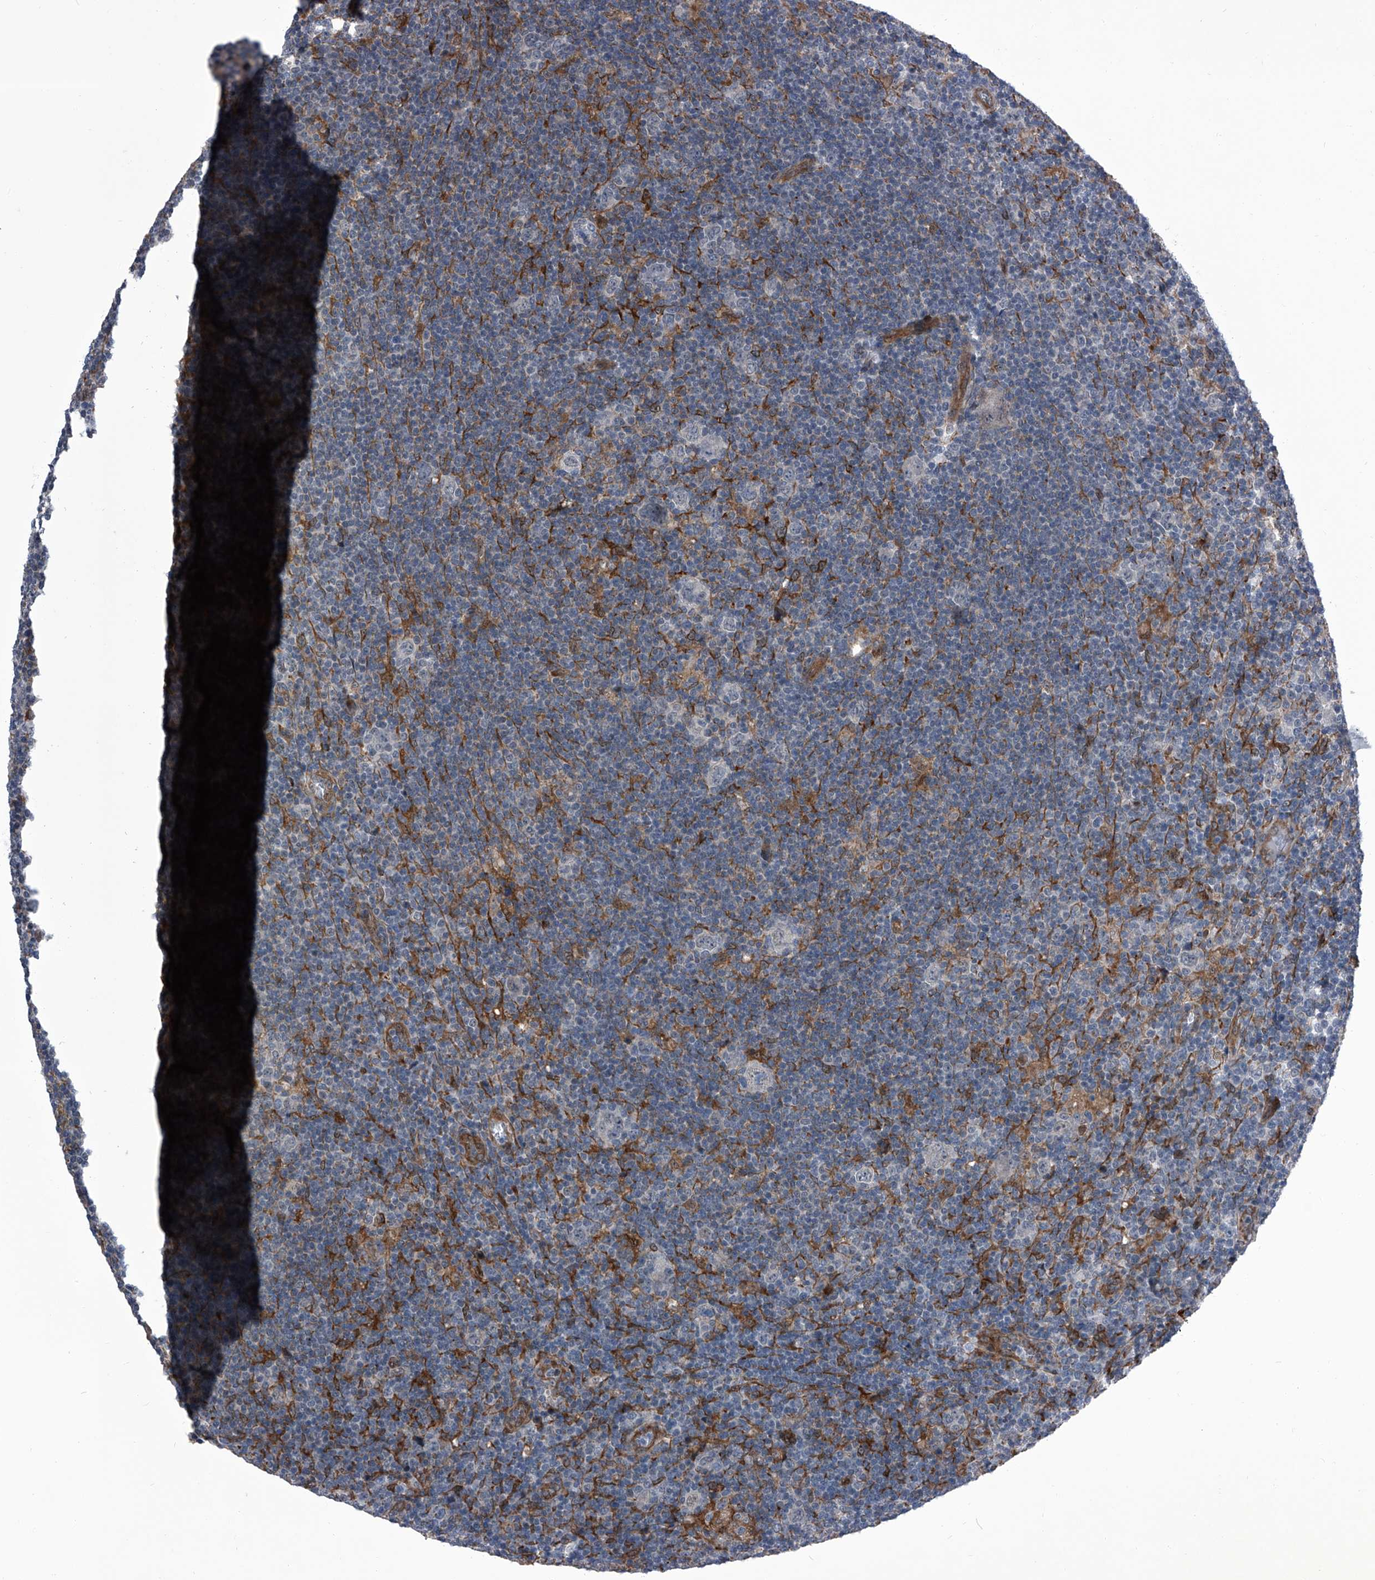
{"staining": {"intensity": "negative", "quantity": "none", "location": "none"}, "tissue": "lymphoma", "cell_type": "Tumor cells", "image_type": "cancer", "snomed": [{"axis": "morphology", "description": "Hodgkin's disease, NOS"}, {"axis": "topography", "description": "Lymph node"}], "caption": "Lymphoma was stained to show a protein in brown. There is no significant expression in tumor cells.", "gene": "ELK4", "patient": {"sex": "female", "age": 57}}